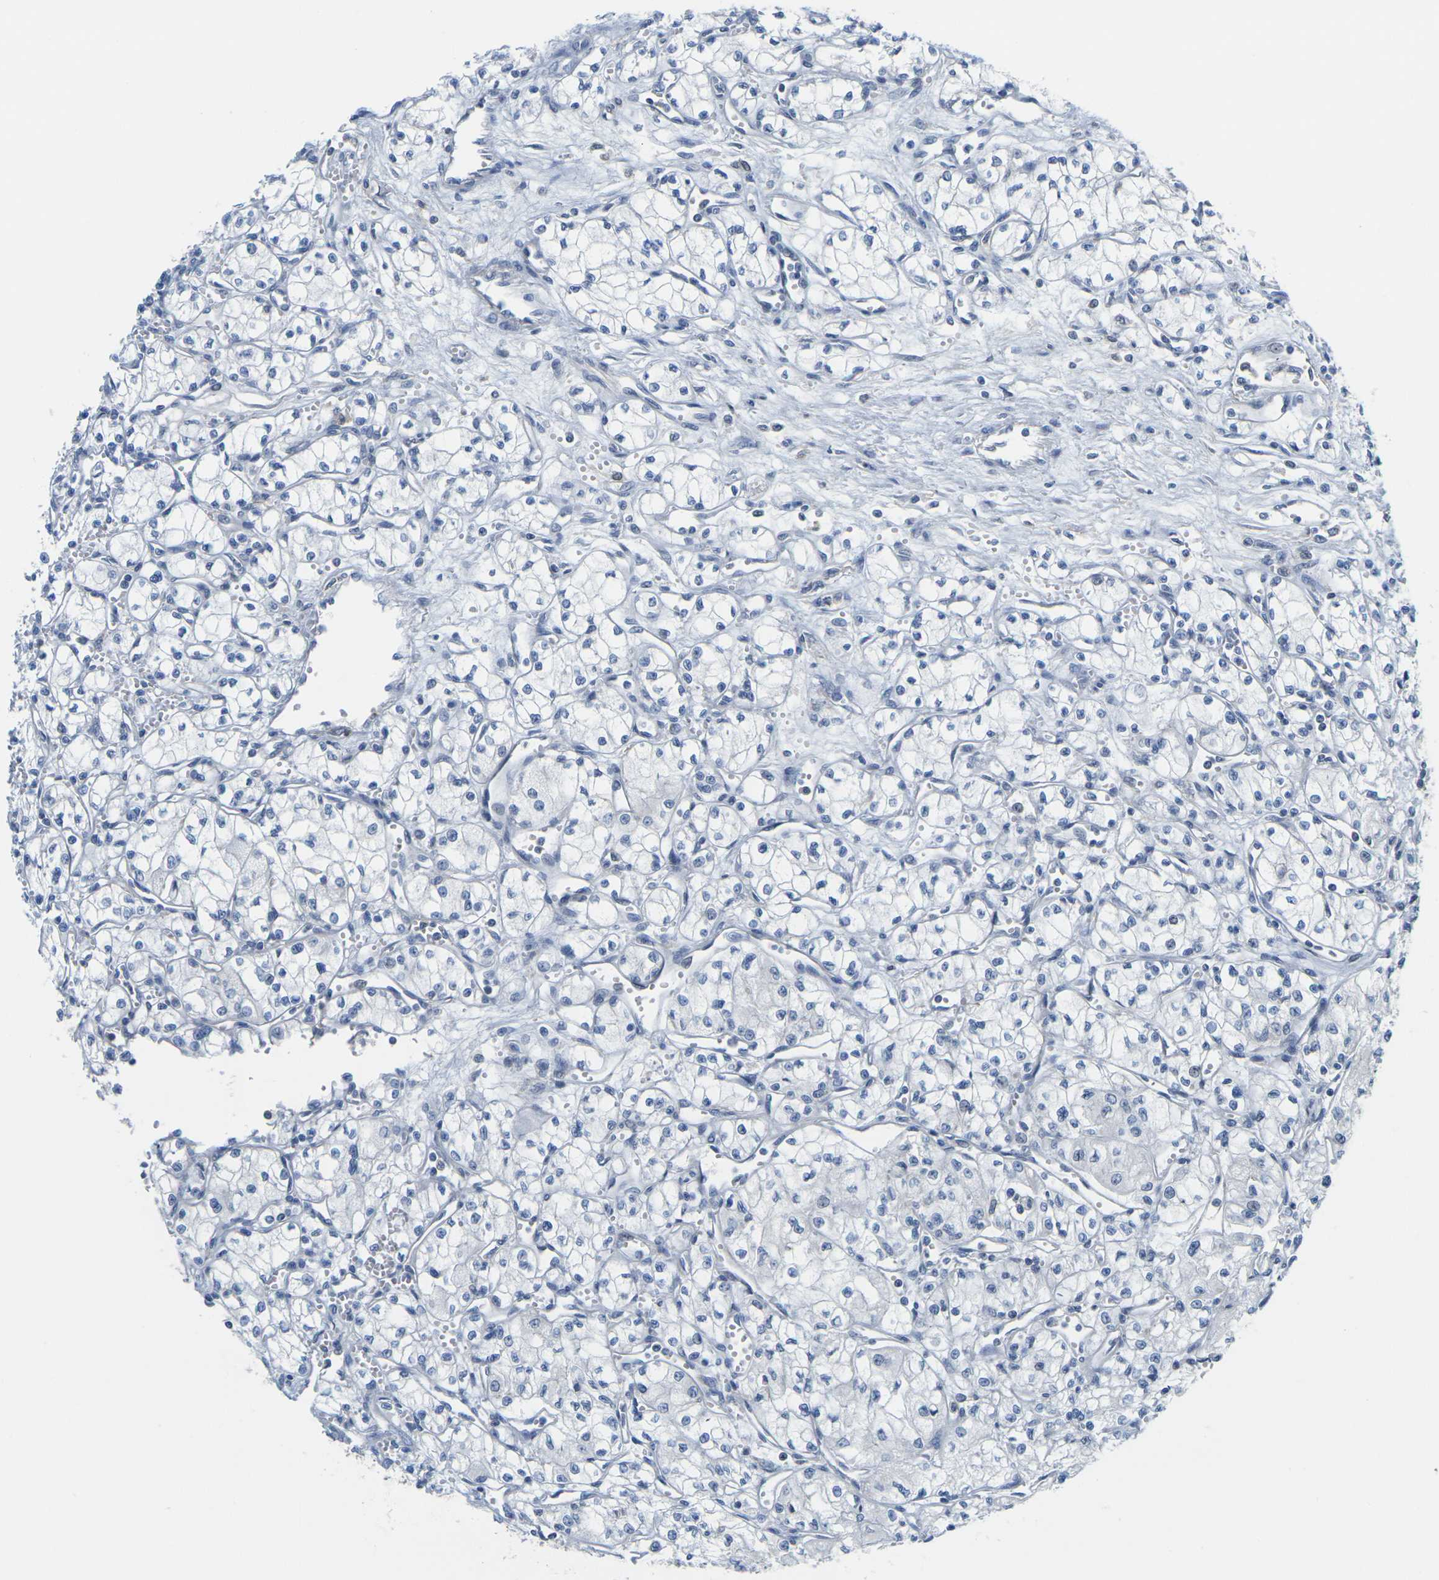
{"staining": {"intensity": "negative", "quantity": "none", "location": "none"}, "tissue": "renal cancer", "cell_type": "Tumor cells", "image_type": "cancer", "snomed": [{"axis": "morphology", "description": "Normal tissue, NOS"}, {"axis": "morphology", "description": "Adenocarcinoma, NOS"}, {"axis": "topography", "description": "Kidney"}], "caption": "Image shows no protein positivity in tumor cells of renal cancer (adenocarcinoma) tissue. (DAB (3,3'-diaminobenzidine) immunohistochemistry, high magnification).", "gene": "OTOF", "patient": {"sex": "male", "age": 59}}